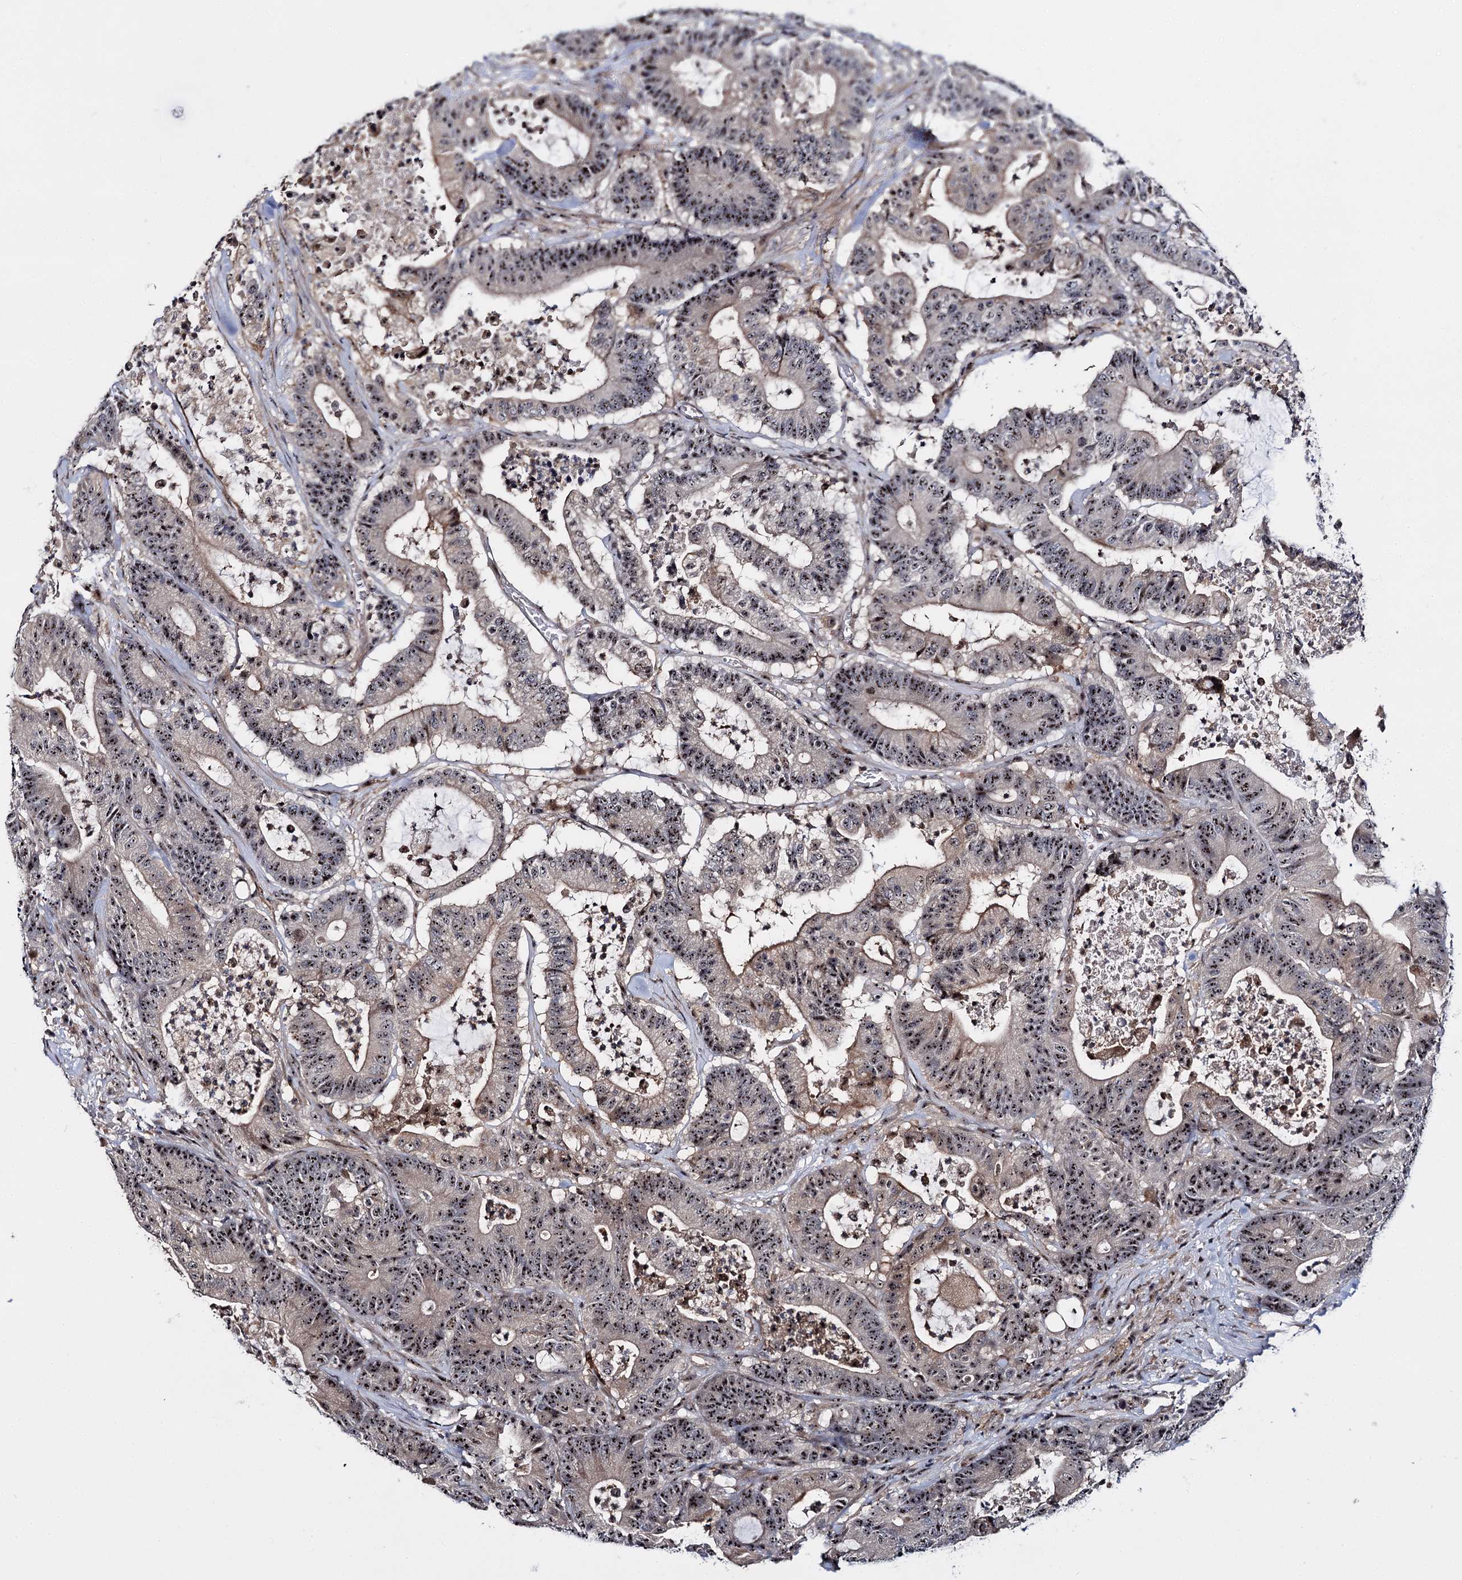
{"staining": {"intensity": "strong", "quantity": ">75%", "location": "nuclear"}, "tissue": "colorectal cancer", "cell_type": "Tumor cells", "image_type": "cancer", "snomed": [{"axis": "morphology", "description": "Adenocarcinoma, NOS"}, {"axis": "topography", "description": "Colon"}], "caption": "Strong nuclear protein positivity is identified in about >75% of tumor cells in colorectal cancer (adenocarcinoma). Ihc stains the protein in brown and the nuclei are stained blue.", "gene": "SUPT20H", "patient": {"sex": "female", "age": 84}}